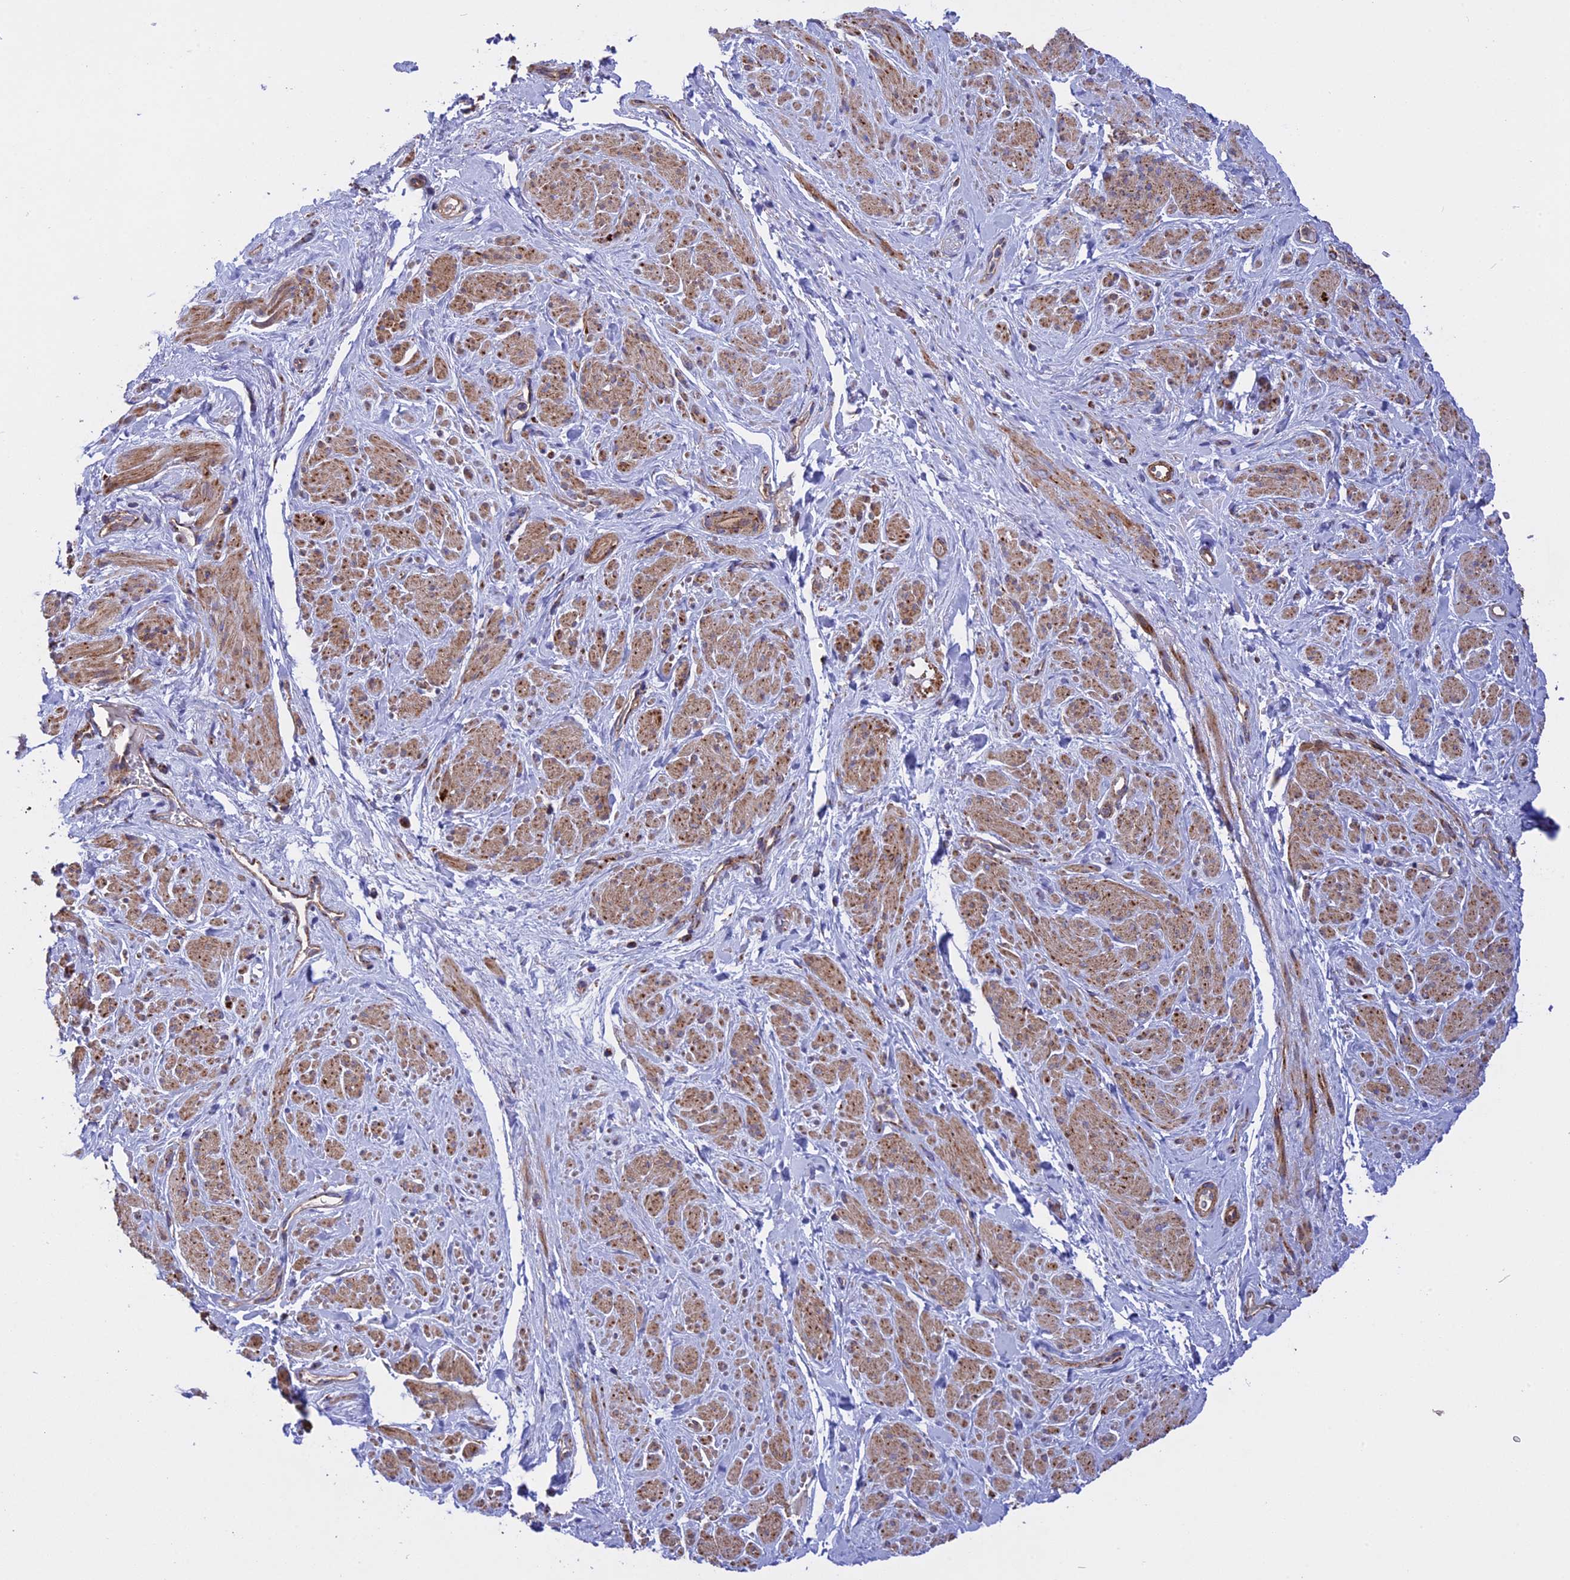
{"staining": {"intensity": "moderate", "quantity": ">75%", "location": "cytoplasmic/membranous"}, "tissue": "smooth muscle", "cell_type": "Smooth muscle cells", "image_type": "normal", "snomed": [{"axis": "morphology", "description": "Normal tissue, NOS"}, {"axis": "topography", "description": "Smooth muscle"}, {"axis": "topography", "description": "Peripheral nerve tissue"}], "caption": "Immunohistochemistry (IHC) of normal smooth muscle shows medium levels of moderate cytoplasmic/membranous expression in about >75% of smooth muscle cells. (DAB (3,3'-diaminobenzidine) = brown stain, brightfield microscopy at high magnification).", "gene": "UQCRB", "patient": {"sex": "male", "age": 69}}